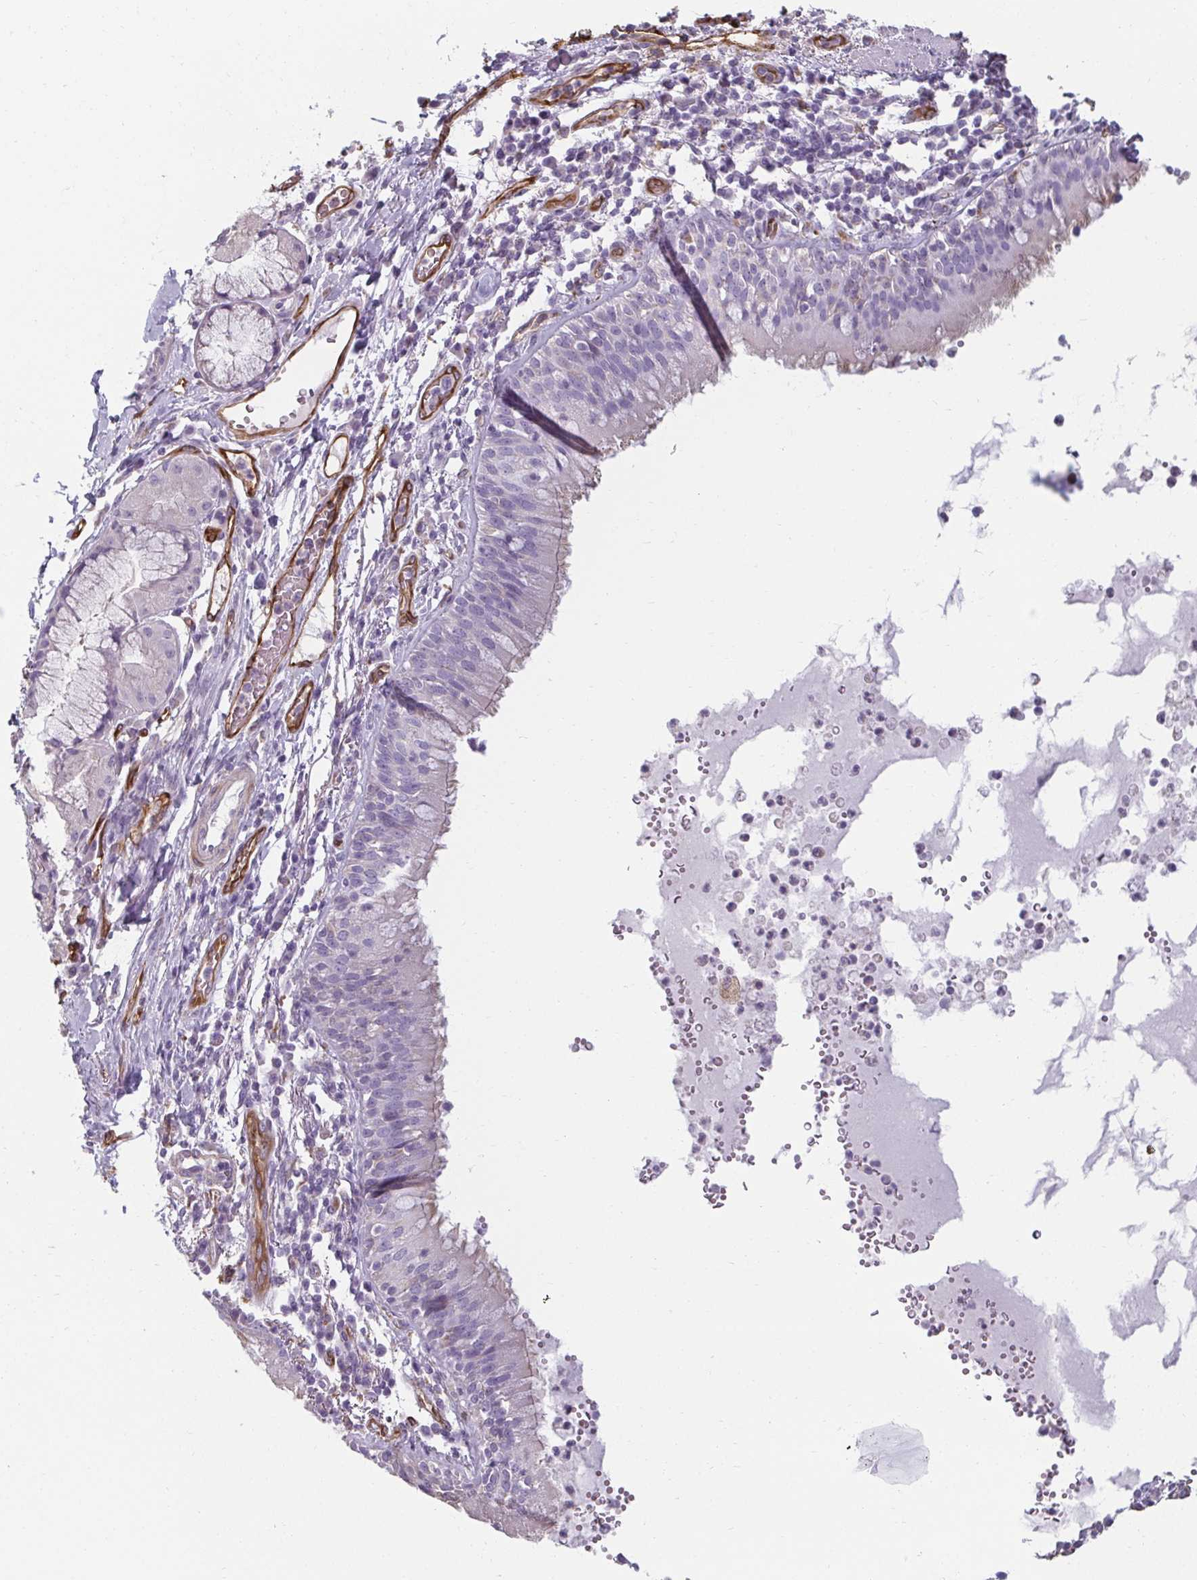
{"staining": {"intensity": "negative", "quantity": "none", "location": "none"}, "tissue": "bronchus", "cell_type": "Respiratory epithelial cells", "image_type": "normal", "snomed": [{"axis": "morphology", "description": "Normal tissue, NOS"}, {"axis": "topography", "description": "Cartilage tissue"}, {"axis": "topography", "description": "Bronchus"}], "caption": "IHC micrograph of benign human bronchus stained for a protein (brown), which exhibits no positivity in respiratory epithelial cells. (DAB immunohistochemistry visualized using brightfield microscopy, high magnification).", "gene": "PDE2A", "patient": {"sex": "male", "age": 56}}